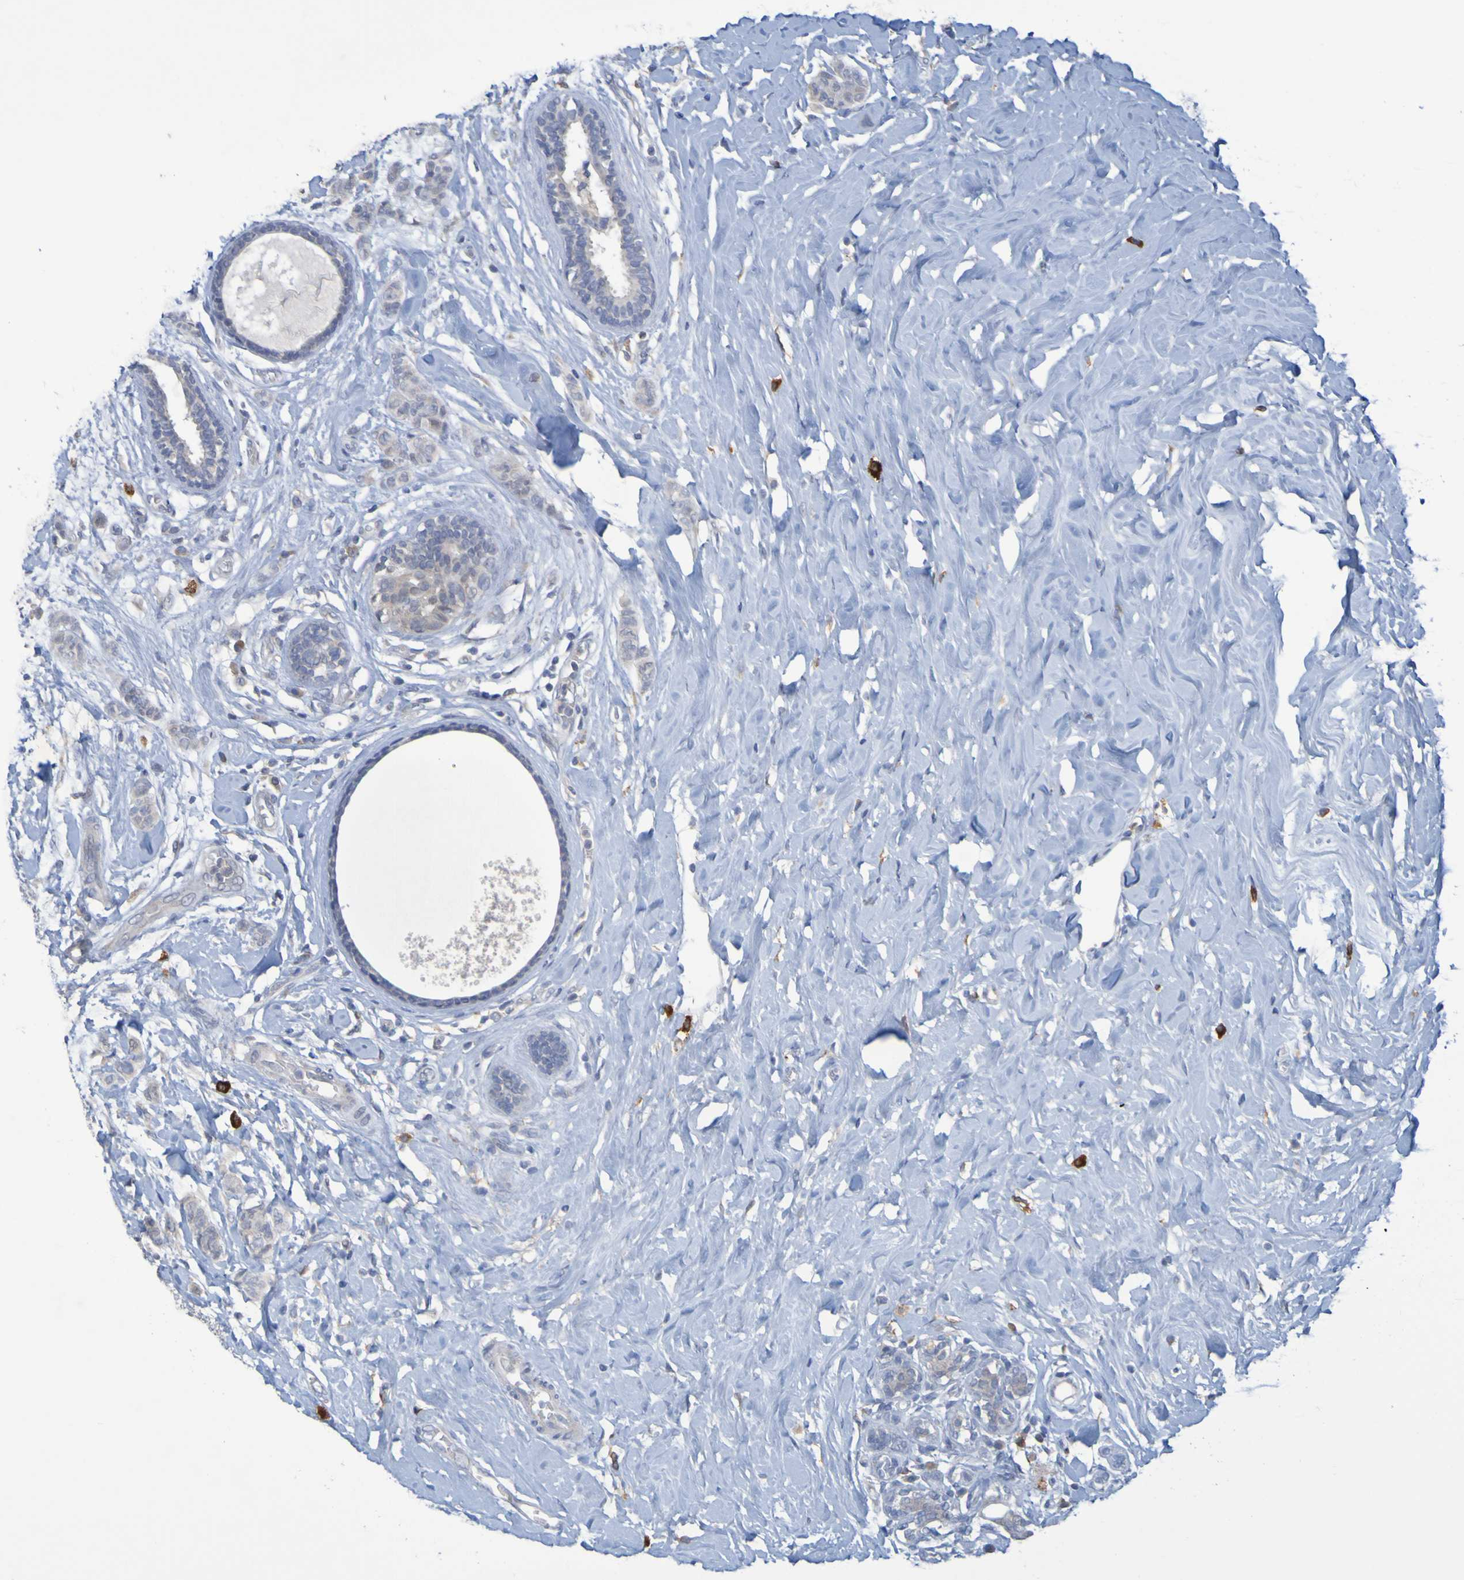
{"staining": {"intensity": "weak", "quantity": "<25%", "location": "cytoplasmic/membranous"}, "tissue": "breast cancer", "cell_type": "Tumor cells", "image_type": "cancer", "snomed": [{"axis": "morphology", "description": "Normal tissue, NOS"}, {"axis": "morphology", "description": "Duct carcinoma"}, {"axis": "topography", "description": "Breast"}], "caption": "Image shows no protein expression in tumor cells of breast cancer tissue. The staining is performed using DAB brown chromogen with nuclei counter-stained in using hematoxylin.", "gene": "LILRB5", "patient": {"sex": "female", "age": 40}}